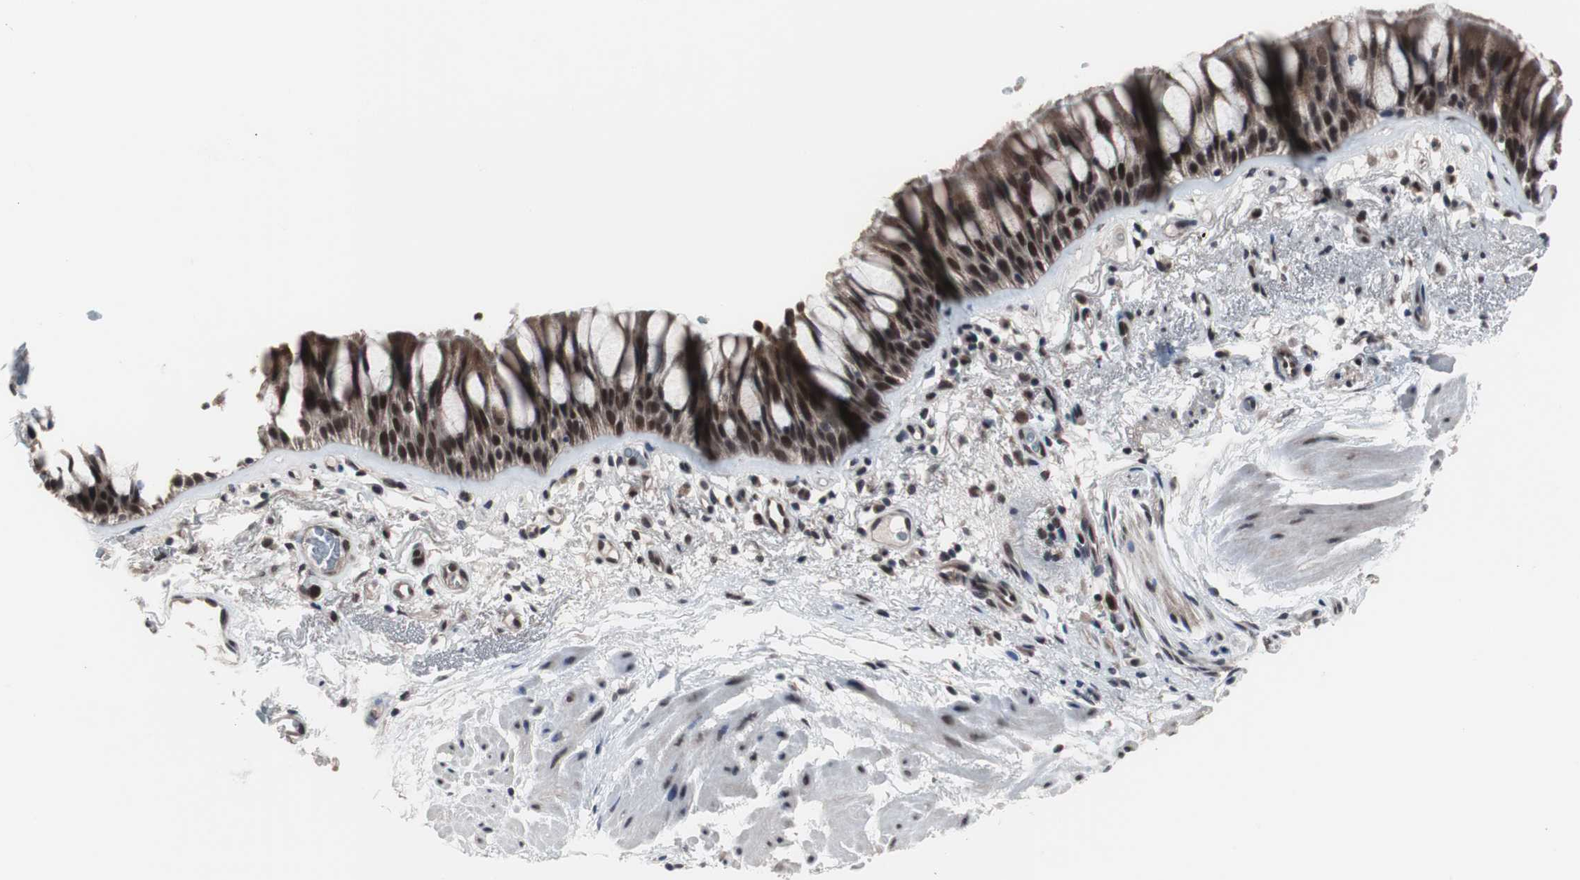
{"staining": {"intensity": "strong", "quantity": ">75%", "location": "cytoplasmic/membranous,nuclear"}, "tissue": "bronchus", "cell_type": "Respiratory epithelial cells", "image_type": "normal", "snomed": [{"axis": "morphology", "description": "Normal tissue, NOS"}, {"axis": "topography", "description": "Bronchus"}], "caption": "IHC of unremarkable bronchus shows high levels of strong cytoplasmic/membranous,nuclear staining in about >75% of respiratory epithelial cells. The staining was performed using DAB to visualize the protein expression in brown, while the nuclei were stained in blue with hematoxylin (Magnification: 20x).", "gene": "GTF2F2", "patient": {"sex": "male", "age": 66}}